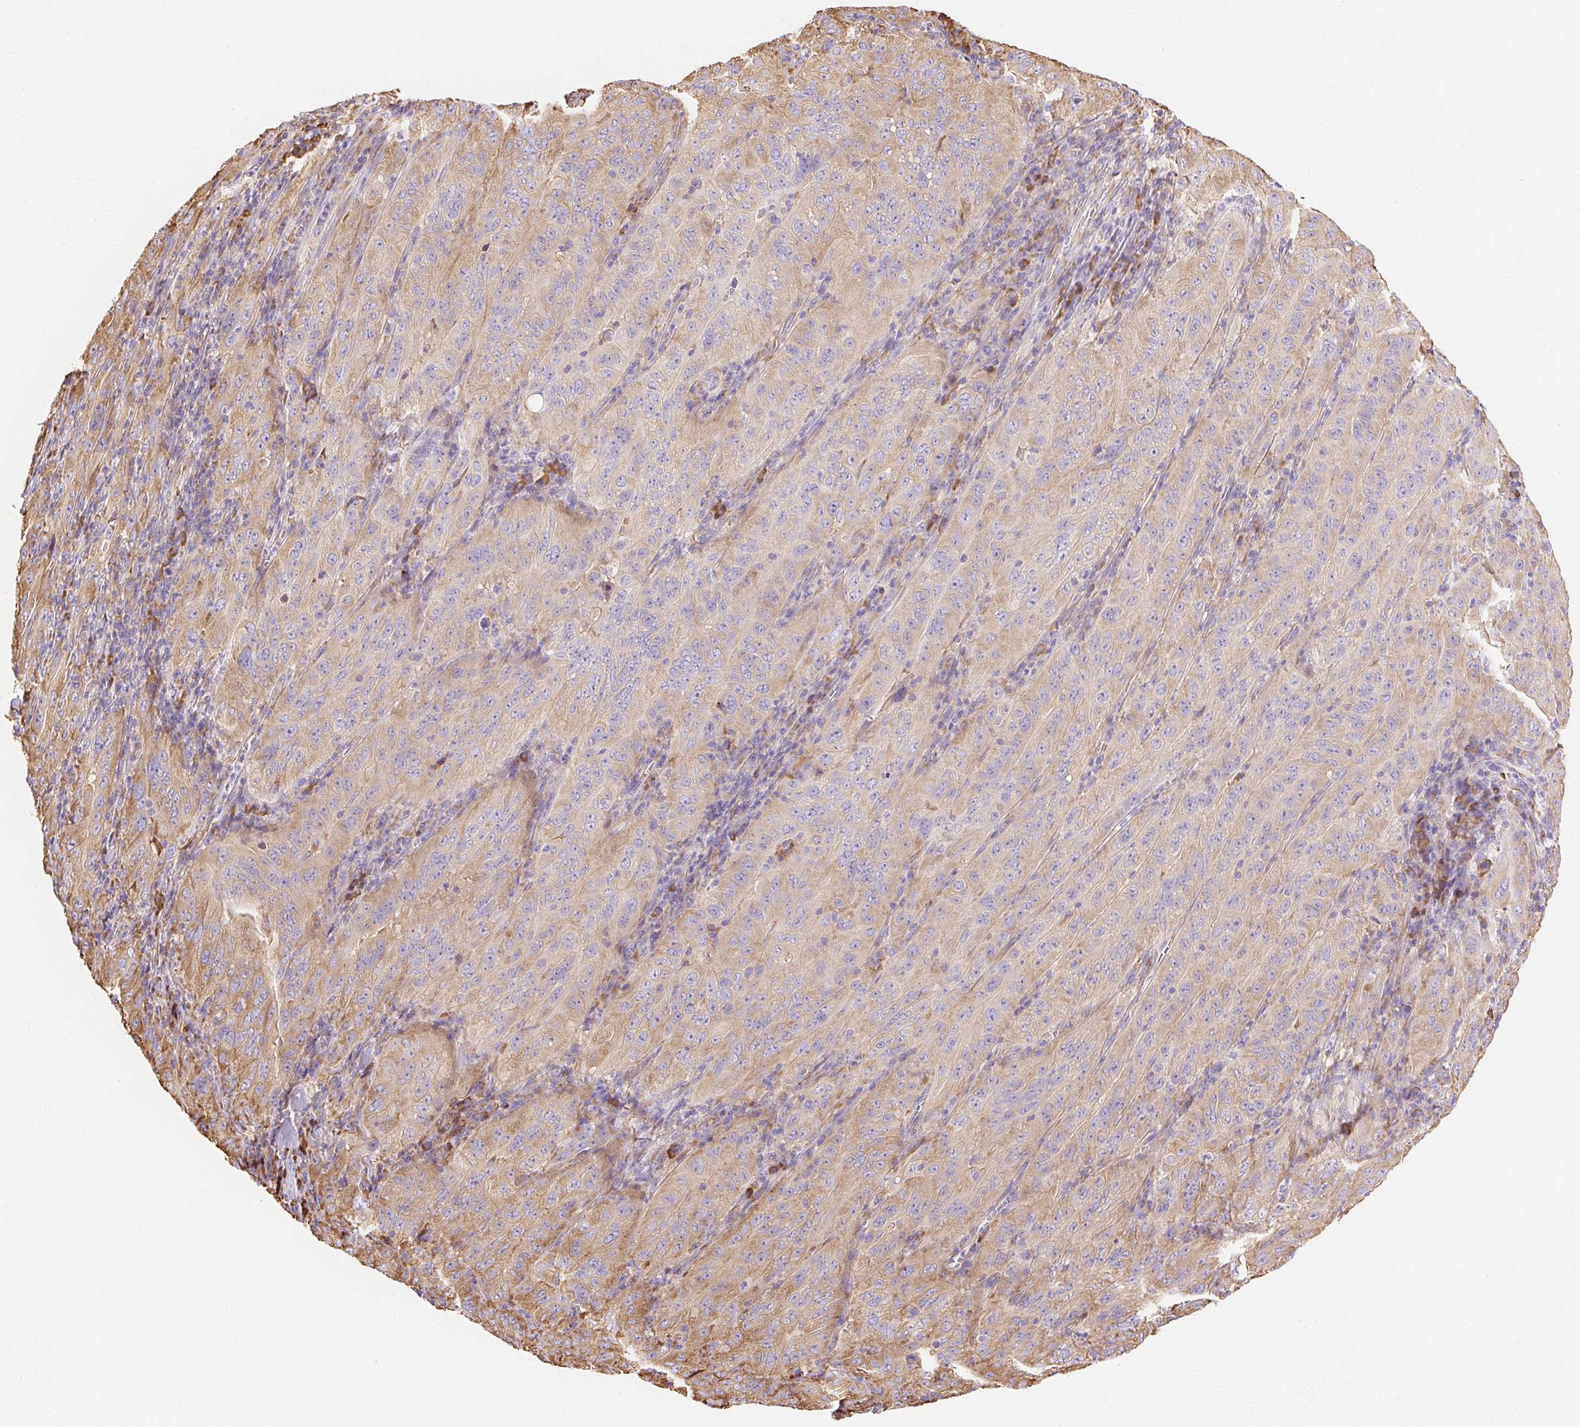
{"staining": {"intensity": "moderate", "quantity": "25%-75%", "location": "cytoplasmic/membranous"}, "tissue": "pancreatic cancer", "cell_type": "Tumor cells", "image_type": "cancer", "snomed": [{"axis": "morphology", "description": "Adenocarcinoma, NOS"}, {"axis": "topography", "description": "Pancreas"}], "caption": "Pancreatic cancer stained for a protein (brown) shows moderate cytoplasmic/membranous positive expression in approximately 25%-75% of tumor cells.", "gene": "RPS17", "patient": {"sex": "male", "age": 63}}